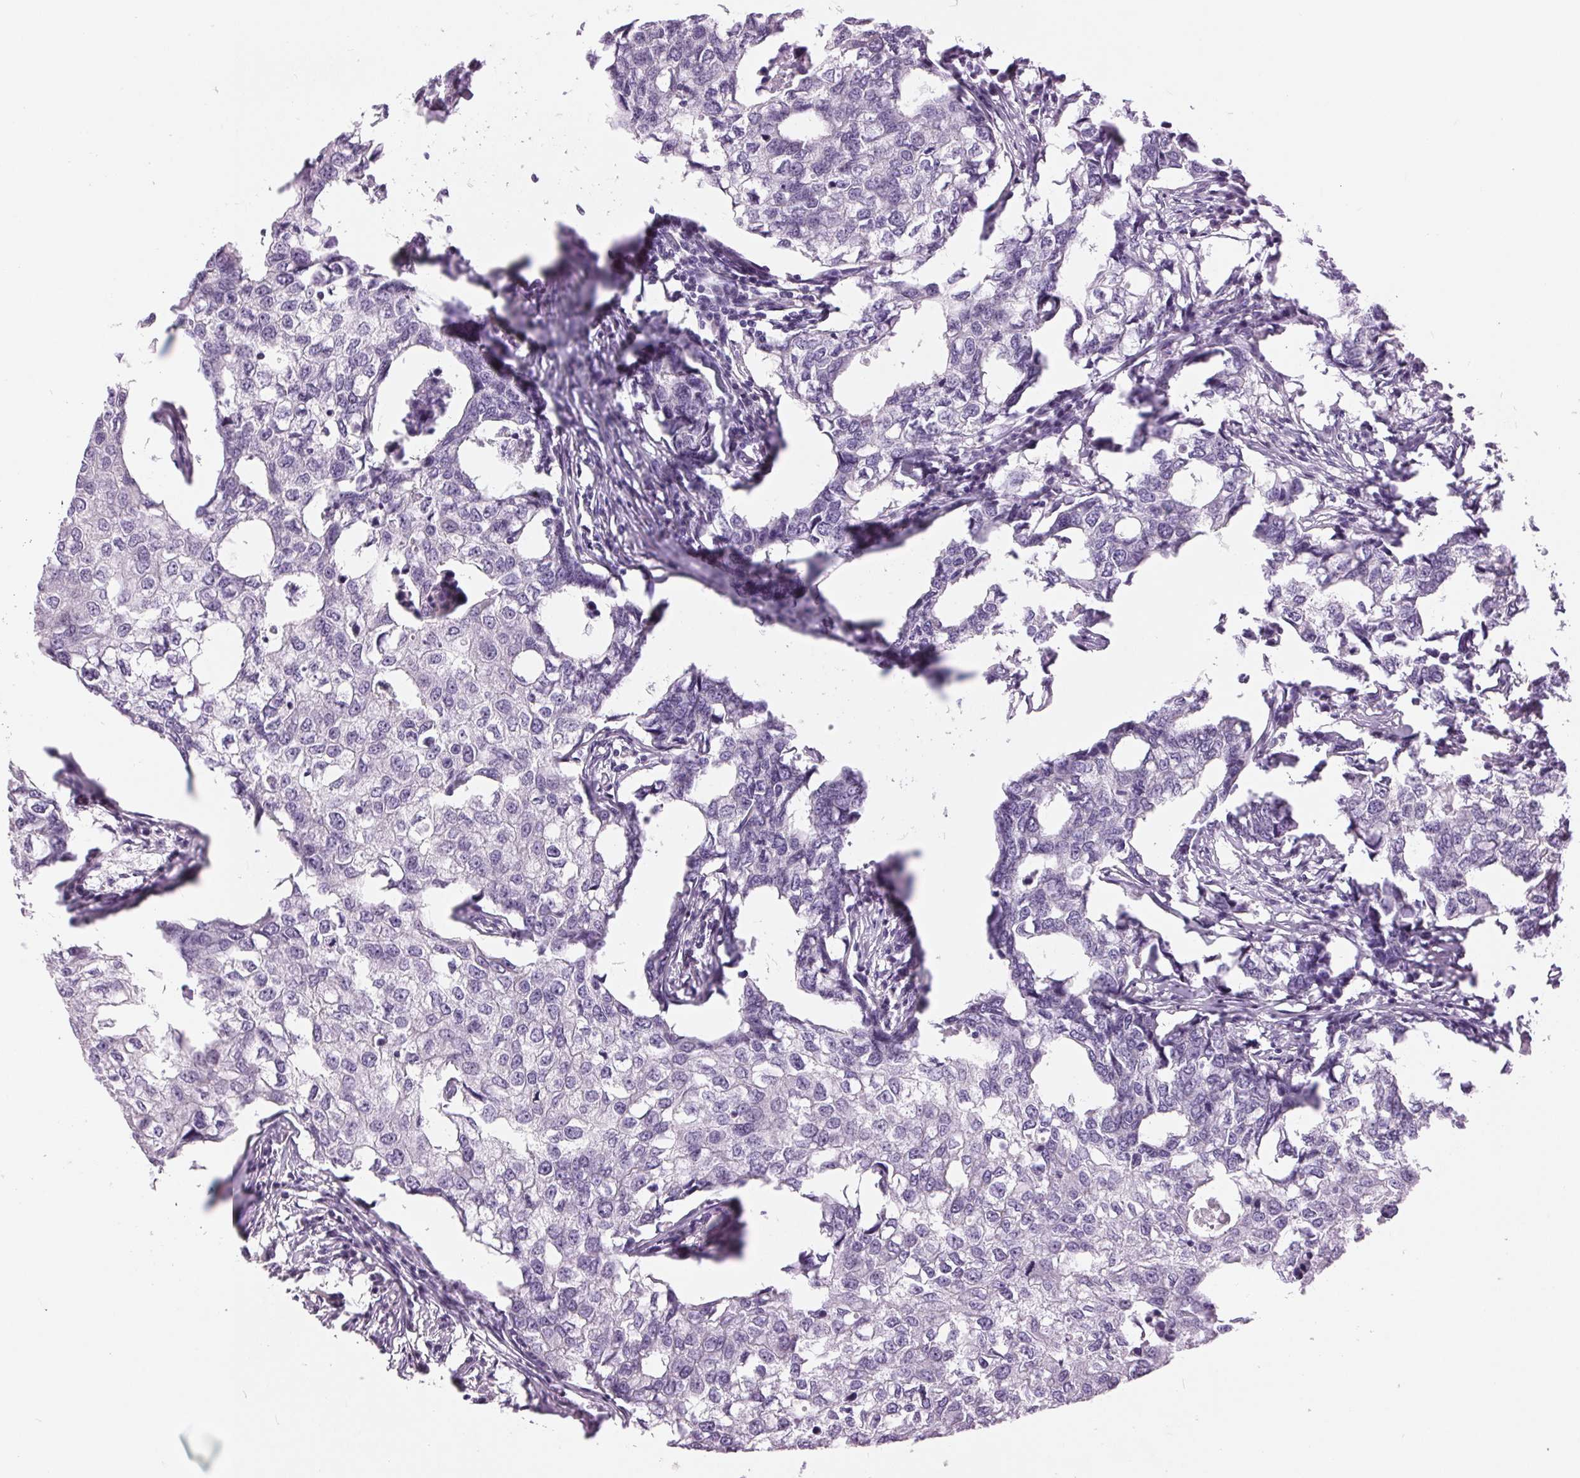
{"staining": {"intensity": "negative", "quantity": "none", "location": "none"}, "tissue": "breast cancer", "cell_type": "Tumor cells", "image_type": "cancer", "snomed": [{"axis": "morphology", "description": "Duct carcinoma"}, {"axis": "topography", "description": "Breast"}], "caption": "The micrograph exhibits no staining of tumor cells in breast cancer (invasive ductal carcinoma).", "gene": "FXYD4", "patient": {"sex": "female", "age": 27}}